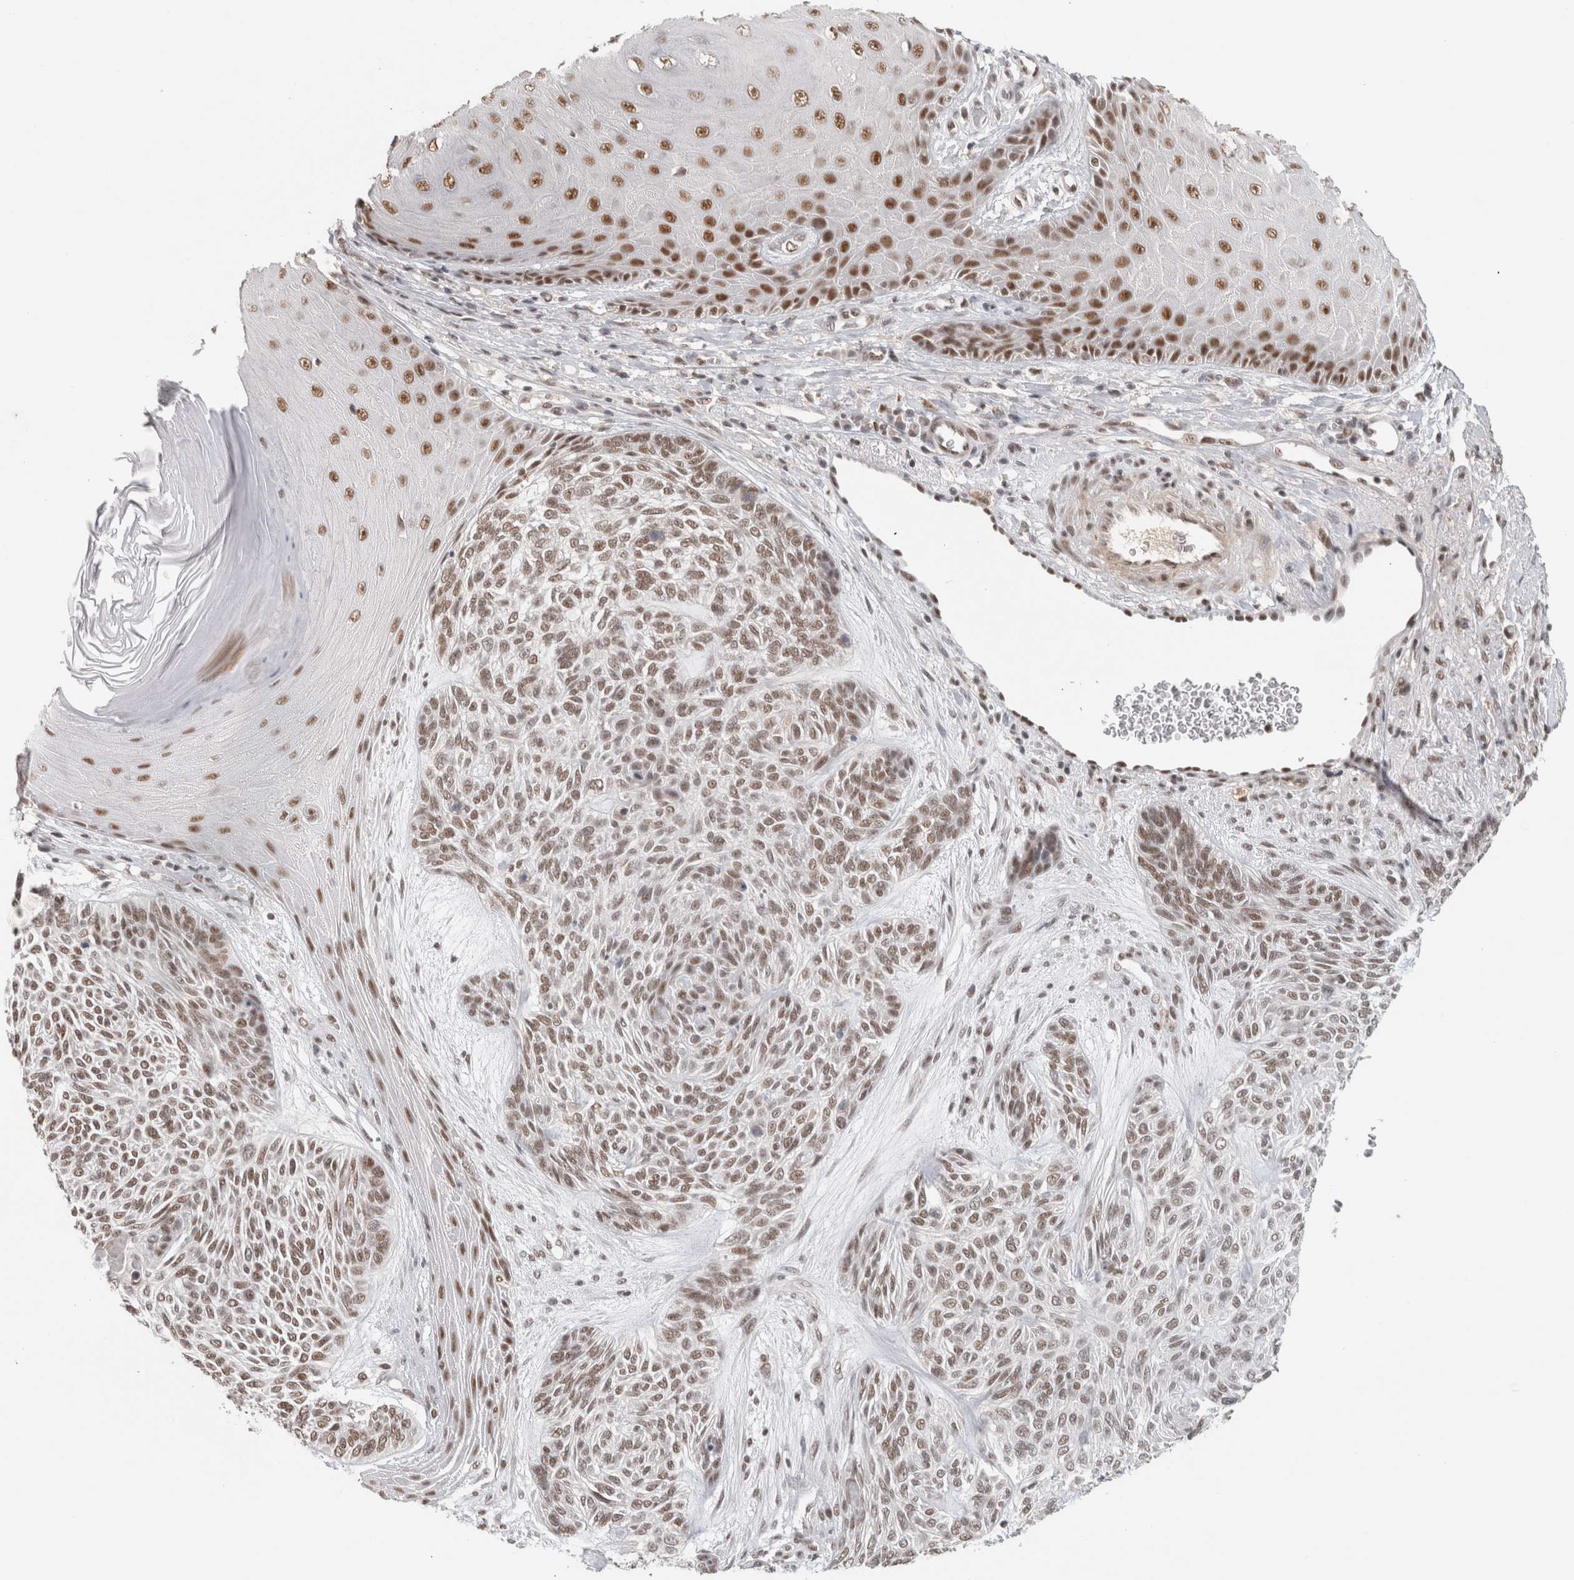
{"staining": {"intensity": "weak", "quantity": ">75%", "location": "nuclear"}, "tissue": "skin cancer", "cell_type": "Tumor cells", "image_type": "cancer", "snomed": [{"axis": "morphology", "description": "Basal cell carcinoma"}, {"axis": "topography", "description": "Skin"}], "caption": "DAB (3,3'-diaminobenzidine) immunohistochemical staining of skin cancer demonstrates weak nuclear protein positivity in approximately >75% of tumor cells.", "gene": "ZNF830", "patient": {"sex": "male", "age": 55}}